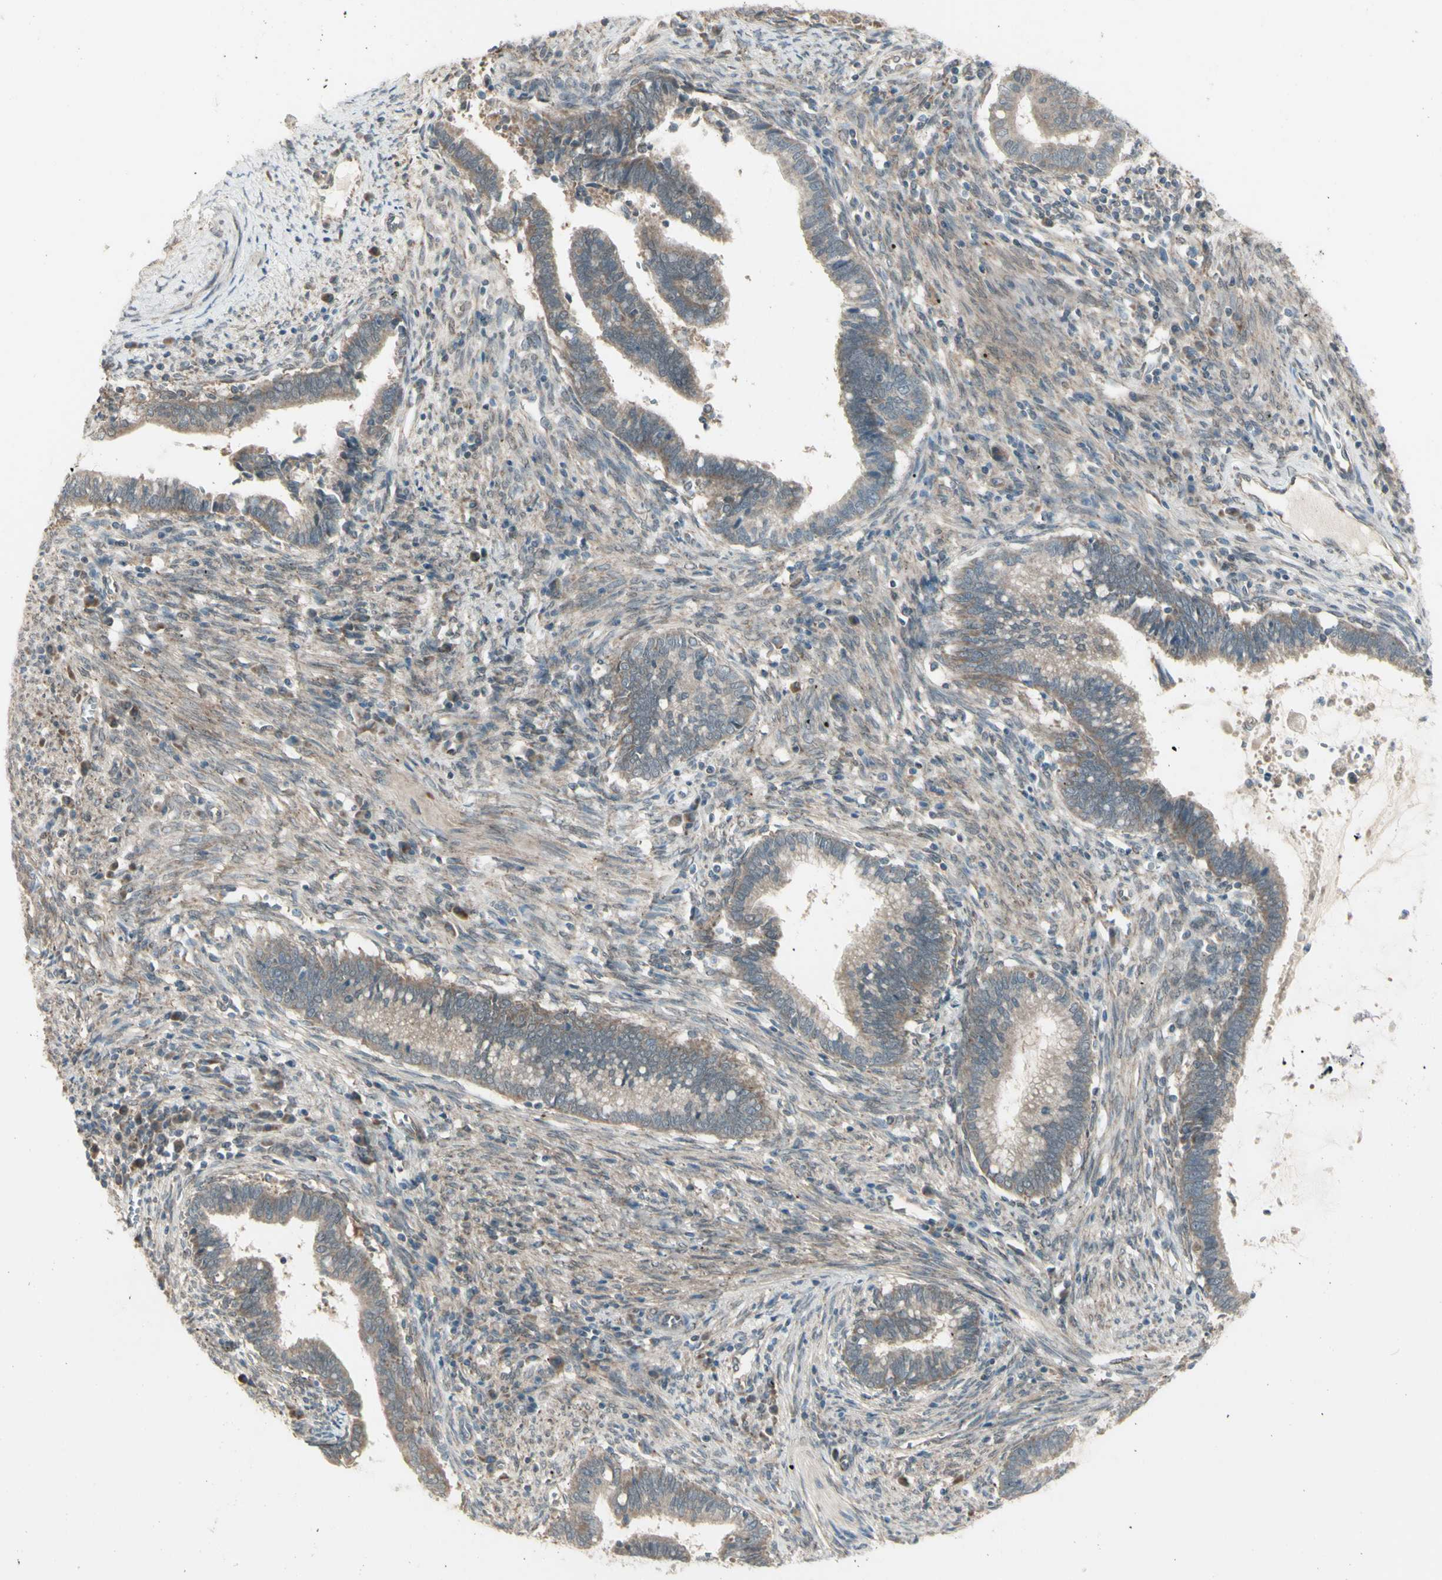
{"staining": {"intensity": "weak", "quantity": "25%-75%", "location": "cytoplasmic/membranous"}, "tissue": "cervical cancer", "cell_type": "Tumor cells", "image_type": "cancer", "snomed": [{"axis": "morphology", "description": "Adenocarcinoma, NOS"}, {"axis": "topography", "description": "Cervix"}], "caption": "An IHC micrograph of tumor tissue is shown. Protein staining in brown labels weak cytoplasmic/membranous positivity in cervical cancer within tumor cells. Ihc stains the protein of interest in brown and the nuclei are stained blue.", "gene": "NAXD", "patient": {"sex": "female", "age": 44}}